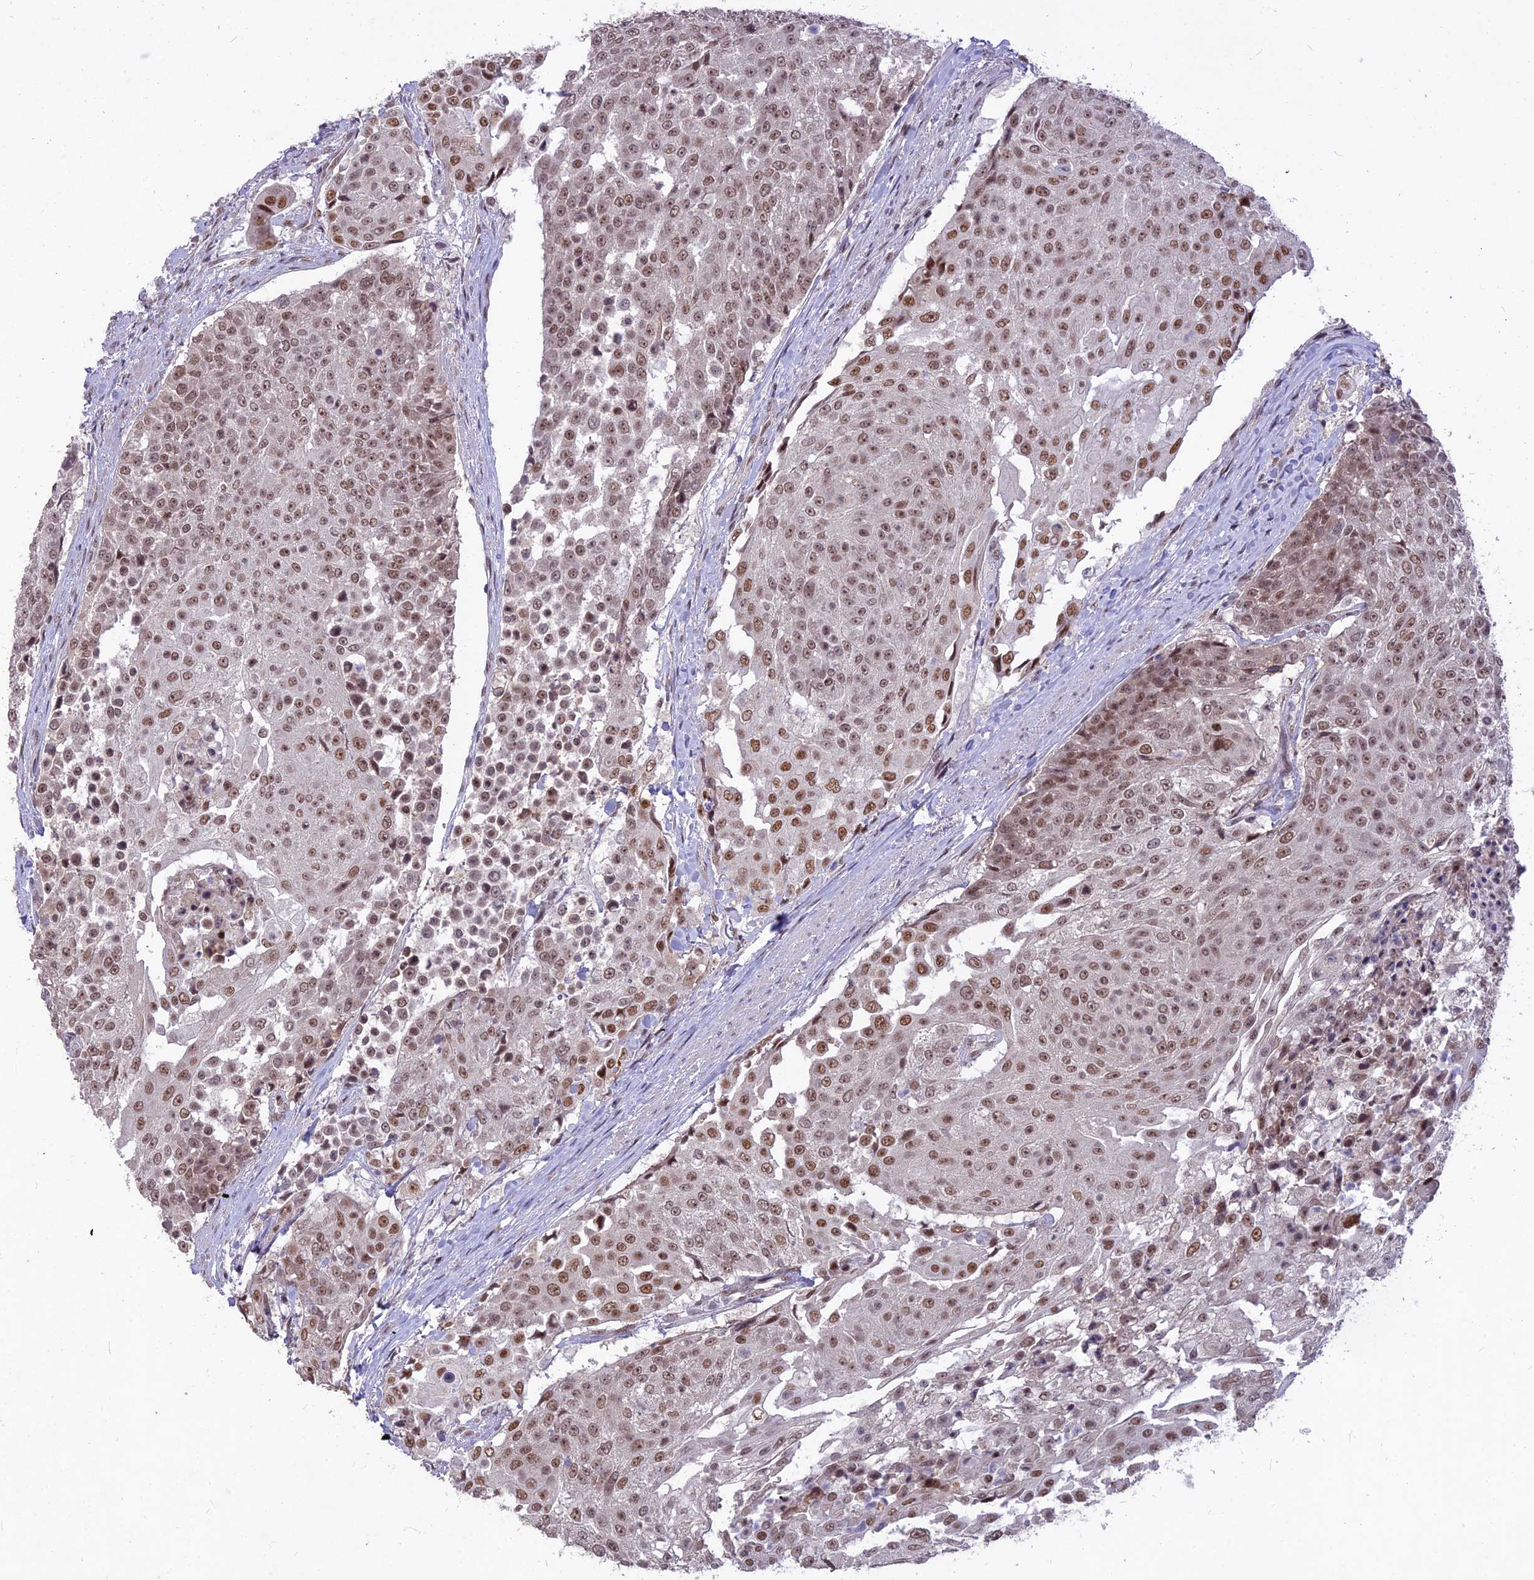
{"staining": {"intensity": "moderate", "quantity": ">75%", "location": "nuclear"}, "tissue": "urothelial cancer", "cell_type": "Tumor cells", "image_type": "cancer", "snomed": [{"axis": "morphology", "description": "Urothelial carcinoma, High grade"}, {"axis": "topography", "description": "Urinary bladder"}], "caption": "Tumor cells reveal medium levels of moderate nuclear expression in about >75% of cells in urothelial cancer.", "gene": "DIS3", "patient": {"sex": "female", "age": 63}}